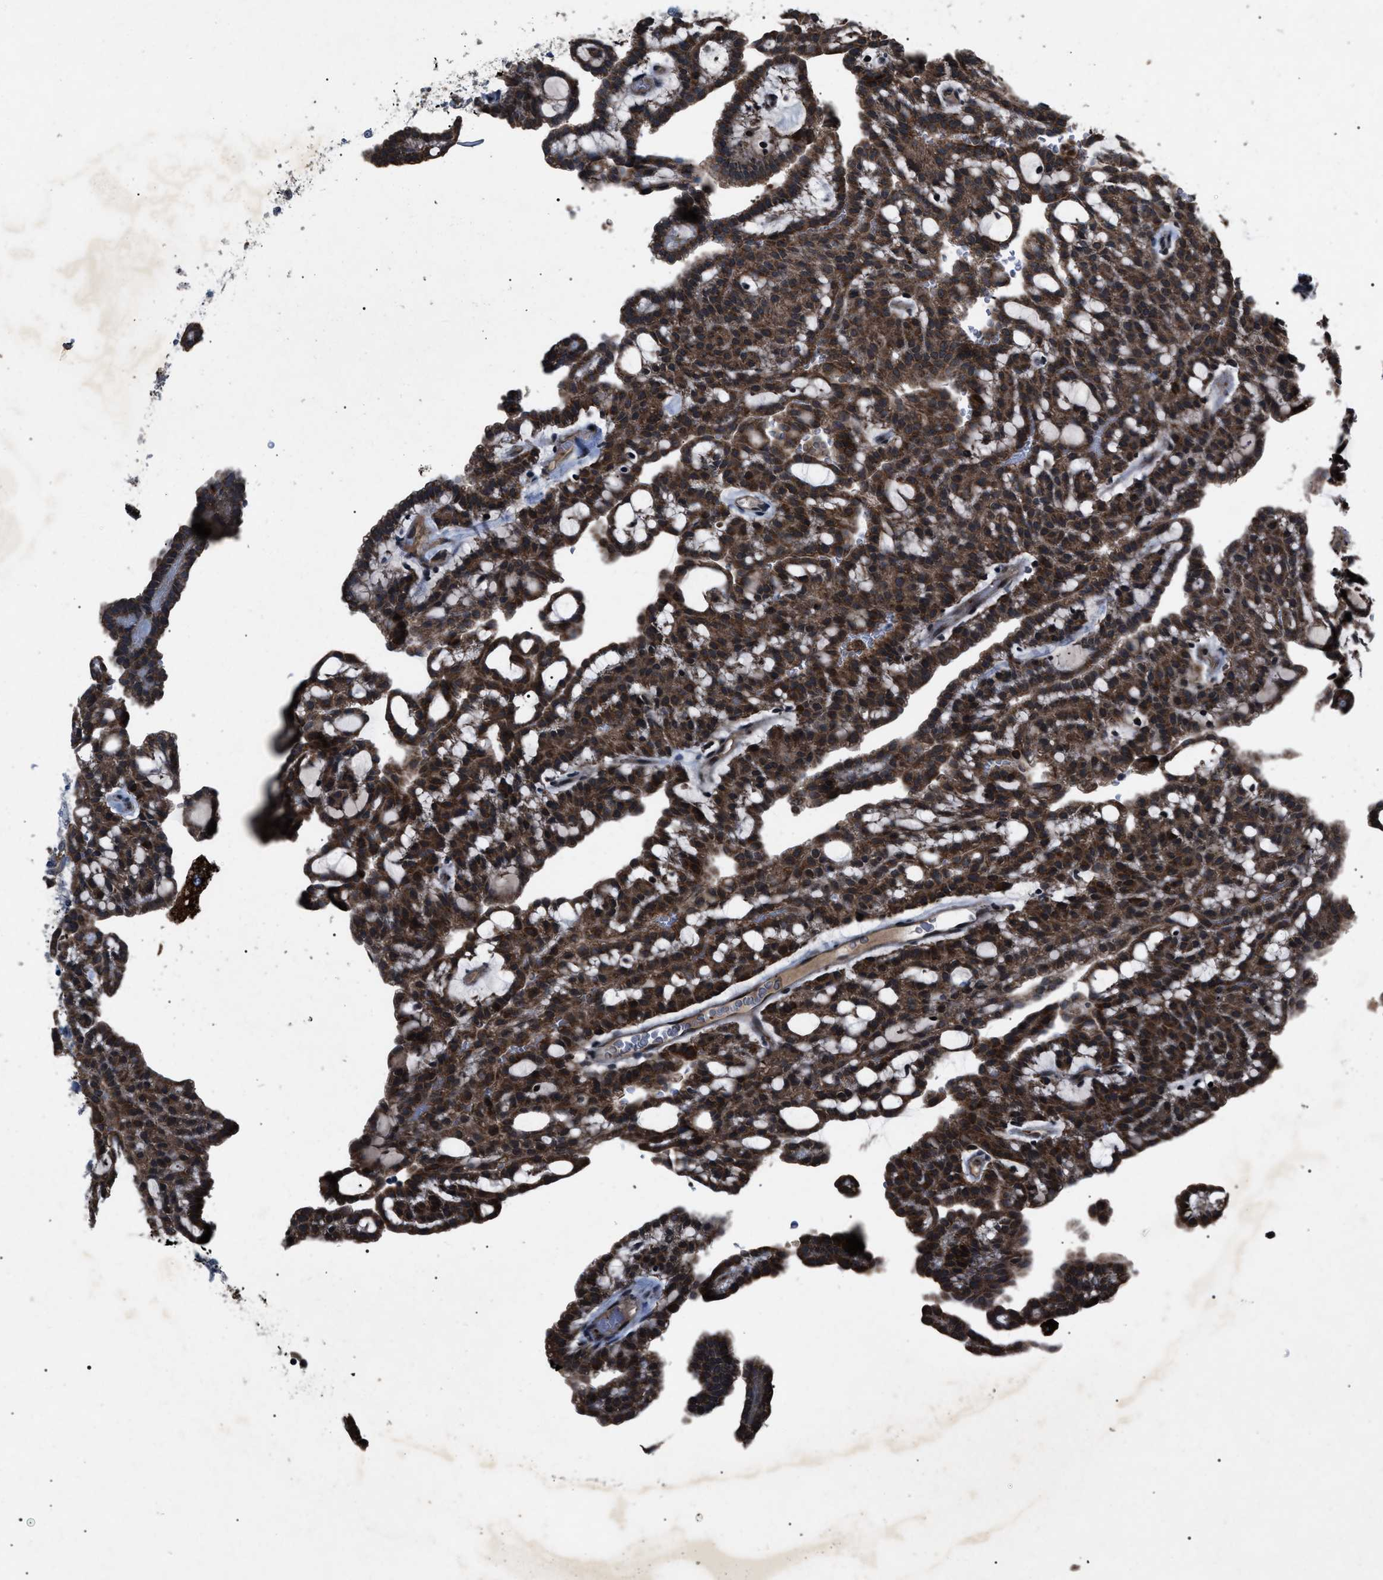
{"staining": {"intensity": "strong", "quantity": ">75%", "location": "cytoplasmic/membranous"}, "tissue": "renal cancer", "cell_type": "Tumor cells", "image_type": "cancer", "snomed": [{"axis": "morphology", "description": "Adenocarcinoma, NOS"}, {"axis": "topography", "description": "Kidney"}], "caption": "A micrograph showing strong cytoplasmic/membranous positivity in about >75% of tumor cells in renal cancer, as visualized by brown immunohistochemical staining.", "gene": "ZFAND2A", "patient": {"sex": "male", "age": 63}}